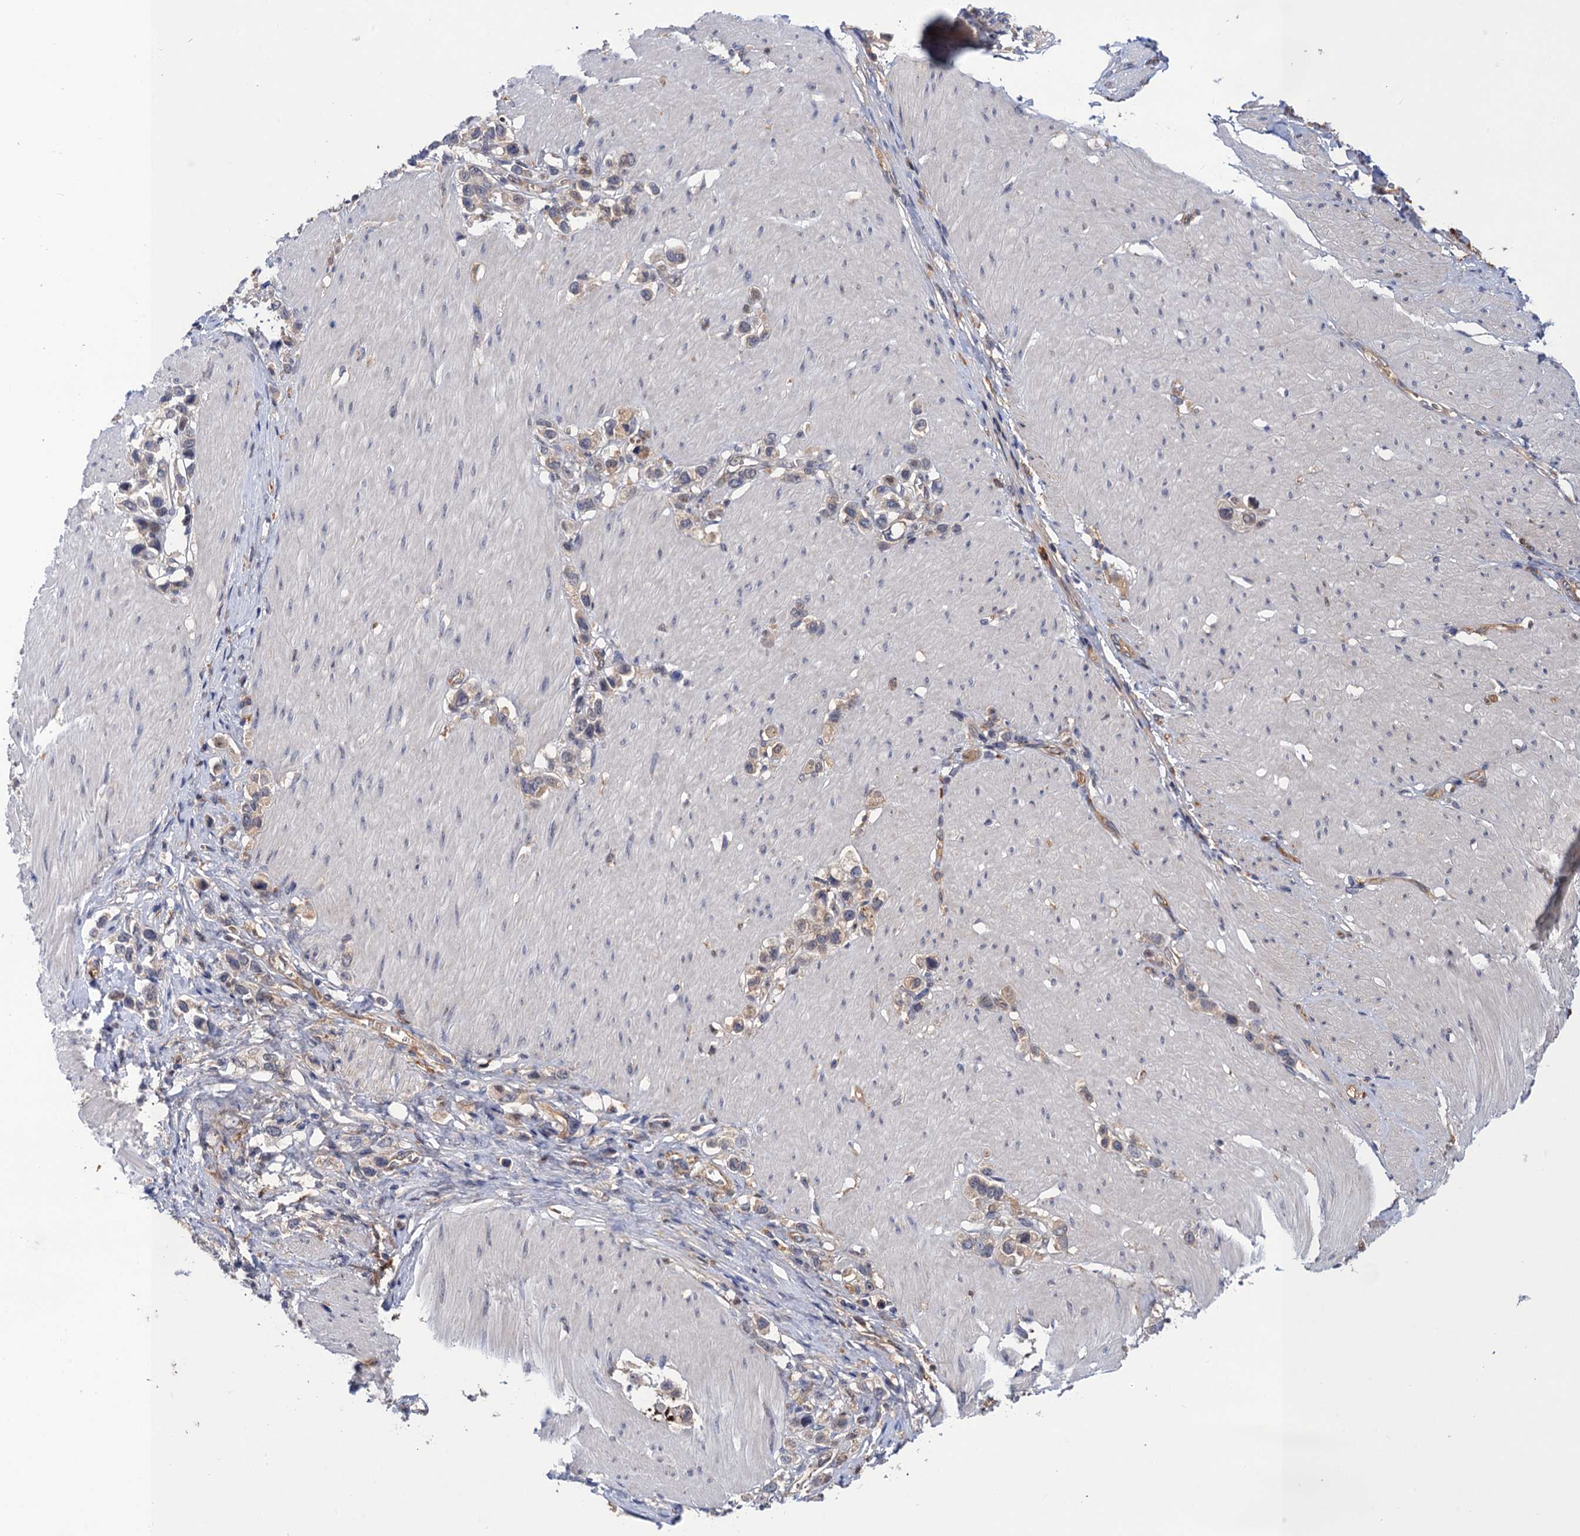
{"staining": {"intensity": "weak", "quantity": "<25%", "location": "cytoplasmic/membranous"}, "tissue": "stomach cancer", "cell_type": "Tumor cells", "image_type": "cancer", "snomed": [{"axis": "morphology", "description": "Normal tissue, NOS"}, {"axis": "morphology", "description": "Adenocarcinoma, NOS"}, {"axis": "topography", "description": "Stomach, upper"}, {"axis": "topography", "description": "Stomach"}], "caption": "Stomach cancer (adenocarcinoma) stained for a protein using IHC shows no staining tumor cells.", "gene": "NEK8", "patient": {"sex": "female", "age": 65}}